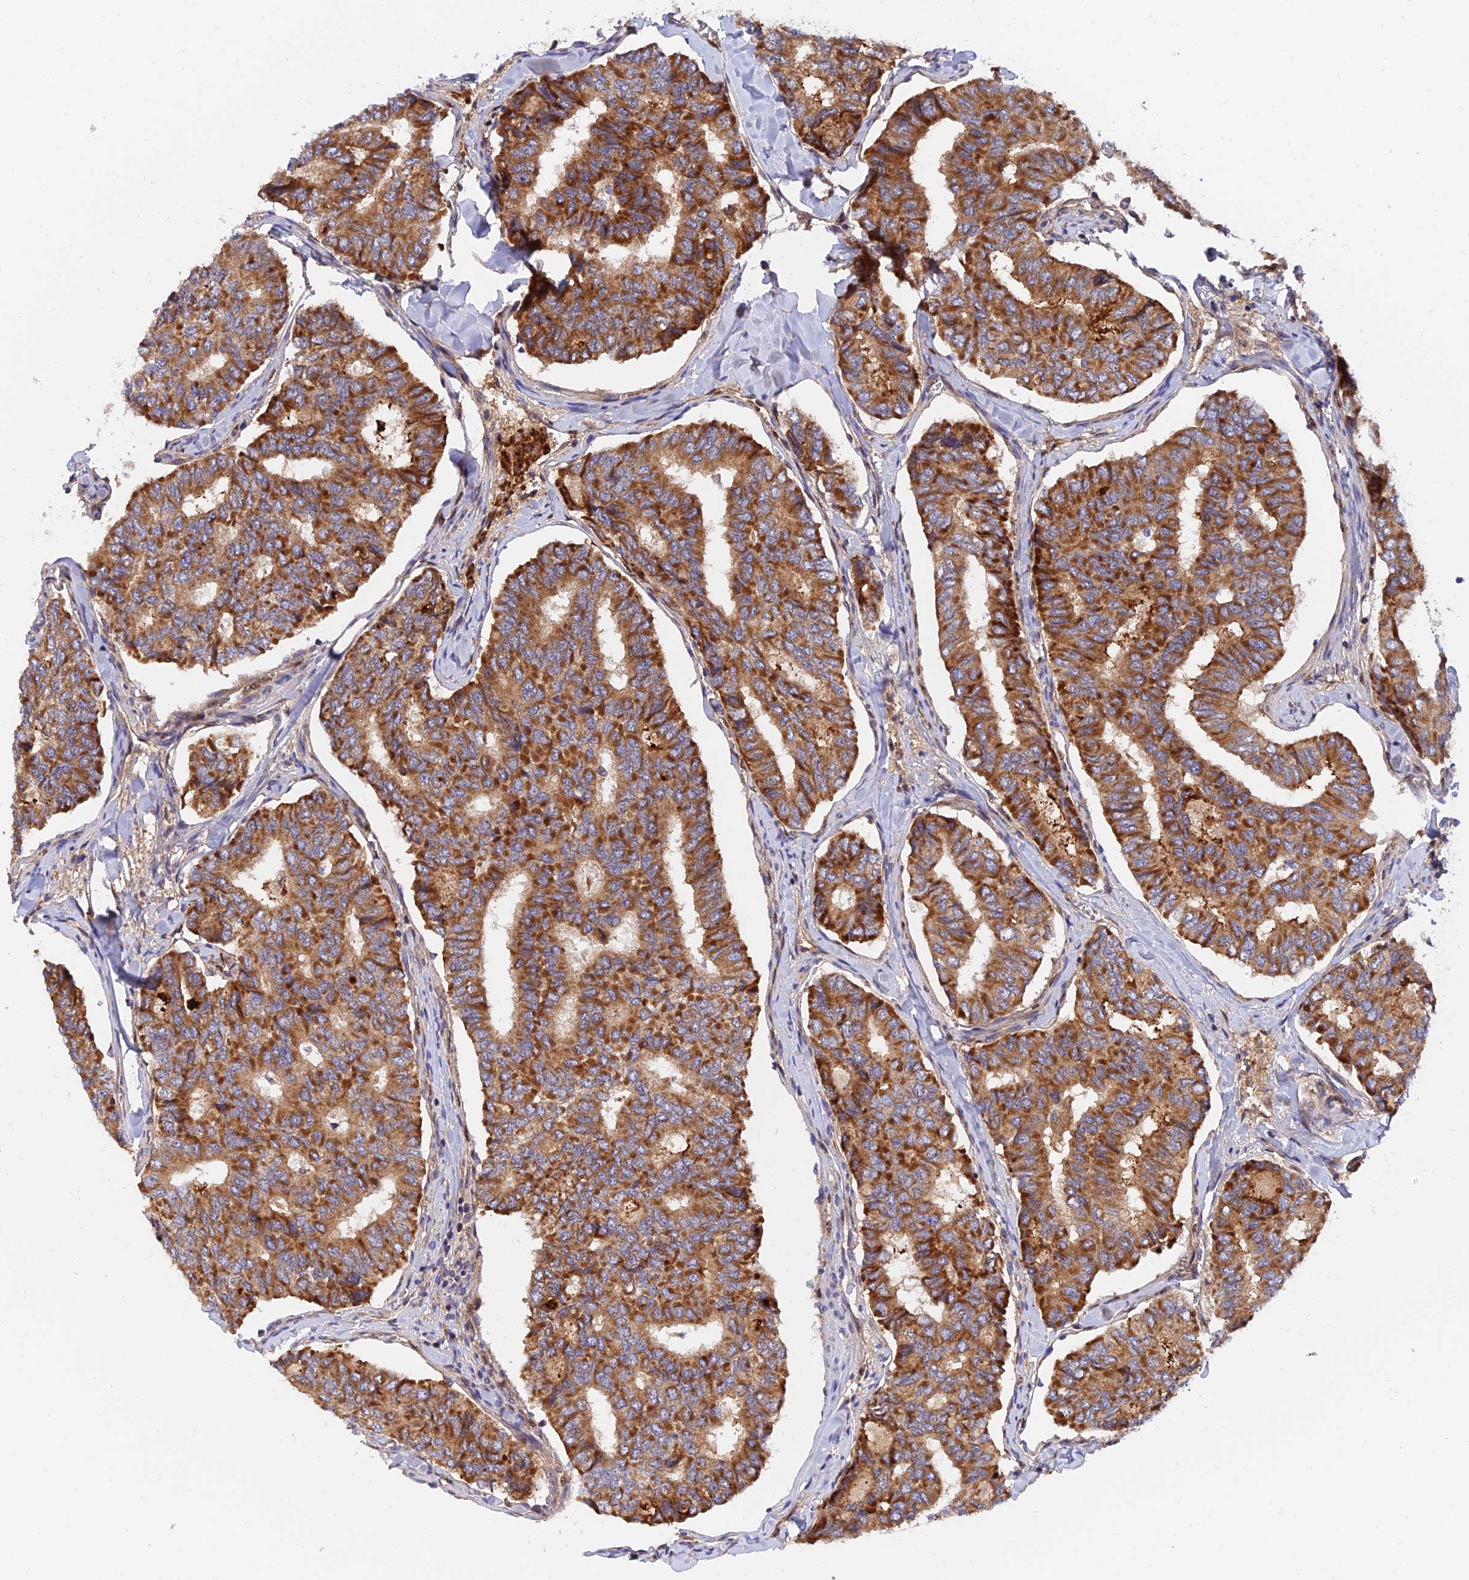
{"staining": {"intensity": "strong", "quantity": ">75%", "location": "cytoplasmic/membranous"}, "tissue": "thyroid cancer", "cell_type": "Tumor cells", "image_type": "cancer", "snomed": [{"axis": "morphology", "description": "Papillary adenocarcinoma, NOS"}, {"axis": "topography", "description": "Thyroid gland"}], "caption": "About >75% of tumor cells in thyroid papillary adenocarcinoma display strong cytoplasmic/membranous protein positivity as visualized by brown immunohistochemical staining.", "gene": "PODNL1", "patient": {"sex": "female", "age": 35}}